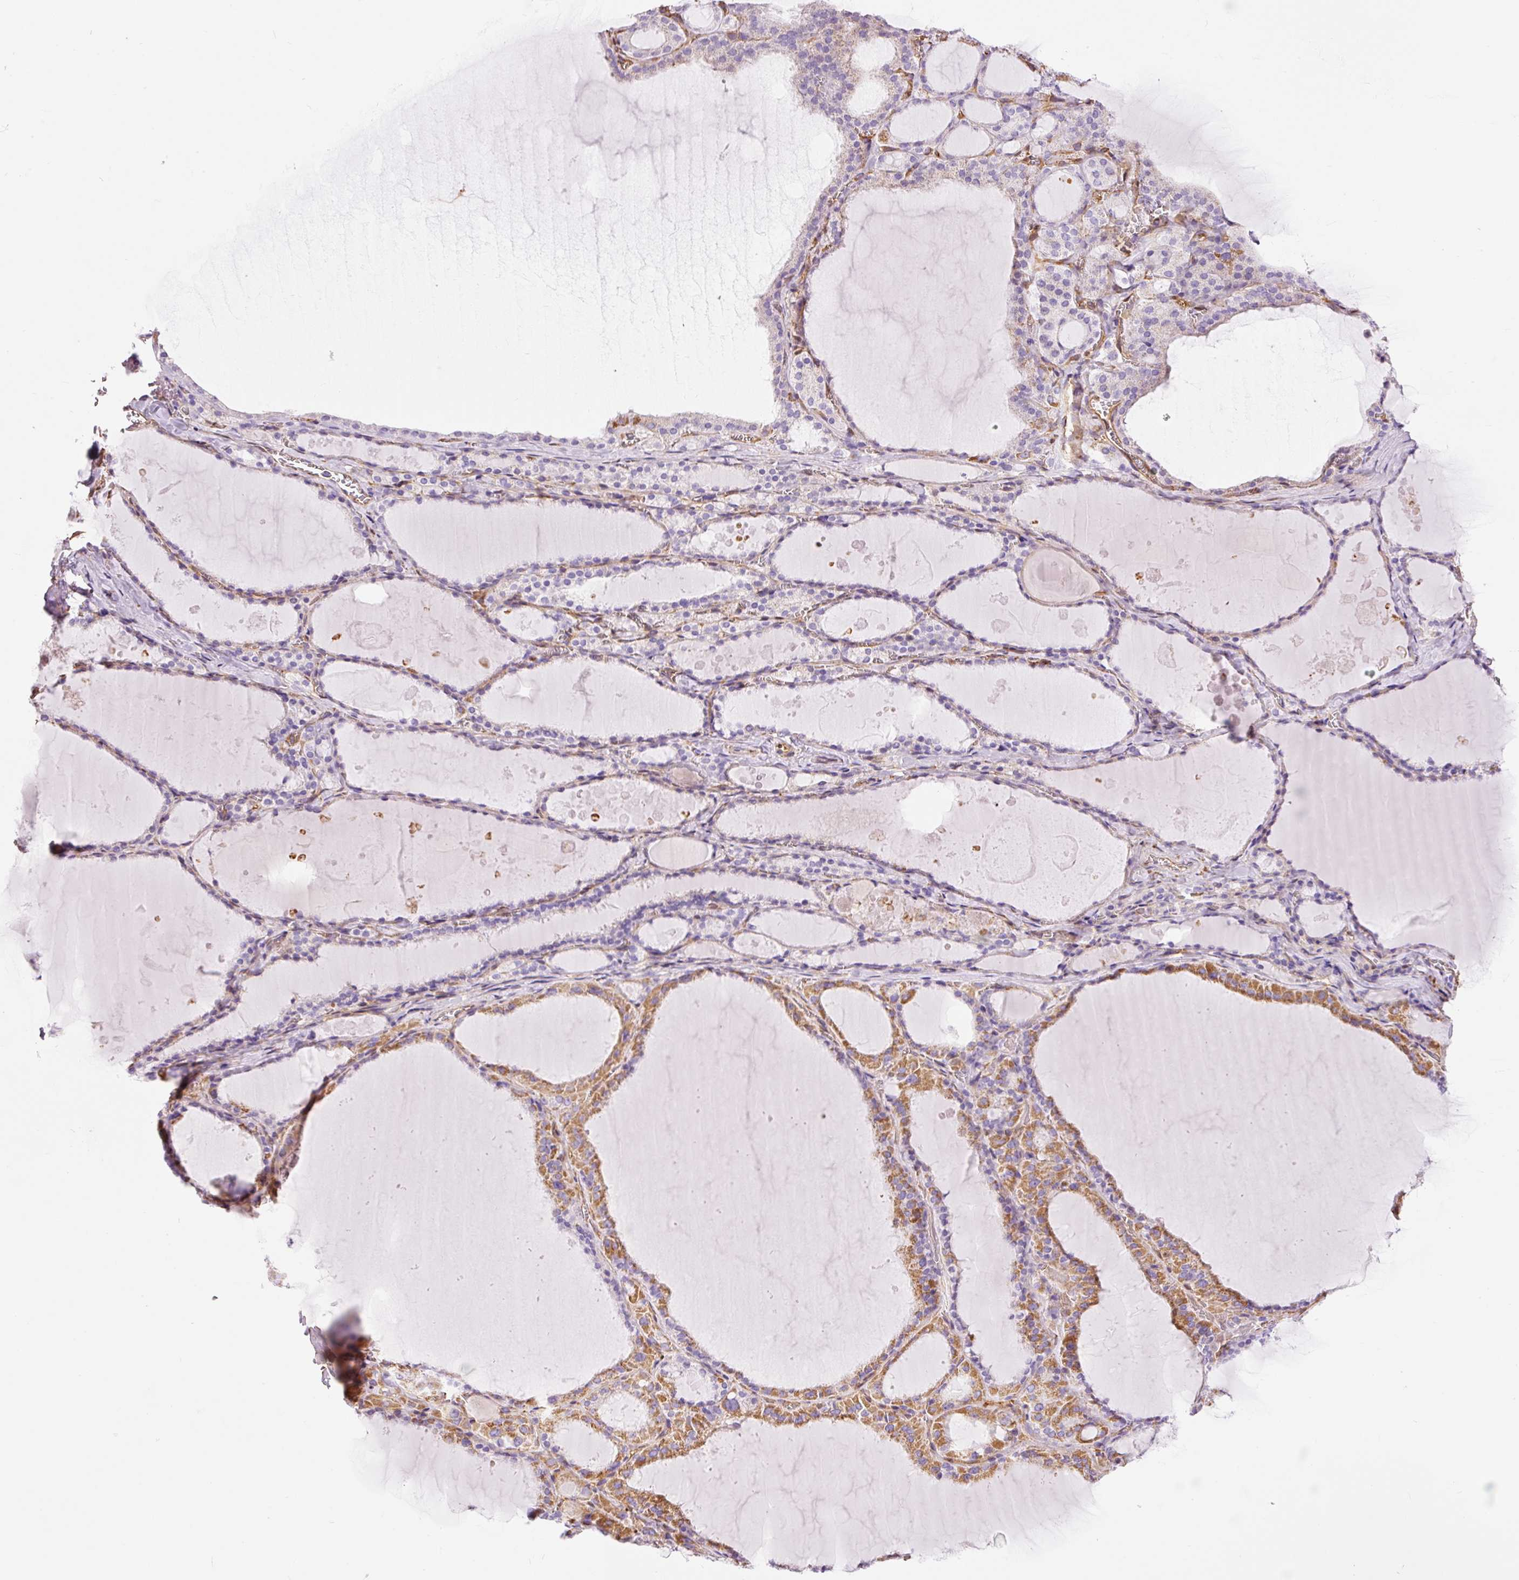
{"staining": {"intensity": "moderate", "quantity": "<25%", "location": "cytoplasmic/membranous"}, "tissue": "thyroid gland", "cell_type": "Glandular cells", "image_type": "normal", "snomed": [{"axis": "morphology", "description": "Normal tissue, NOS"}, {"axis": "topography", "description": "Thyroid gland"}], "caption": "Immunohistochemistry (IHC) histopathology image of benign thyroid gland stained for a protein (brown), which exhibits low levels of moderate cytoplasmic/membranous staining in about <25% of glandular cells.", "gene": "ENSG00000249624", "patient": {"sex": "male", "age": 56}}